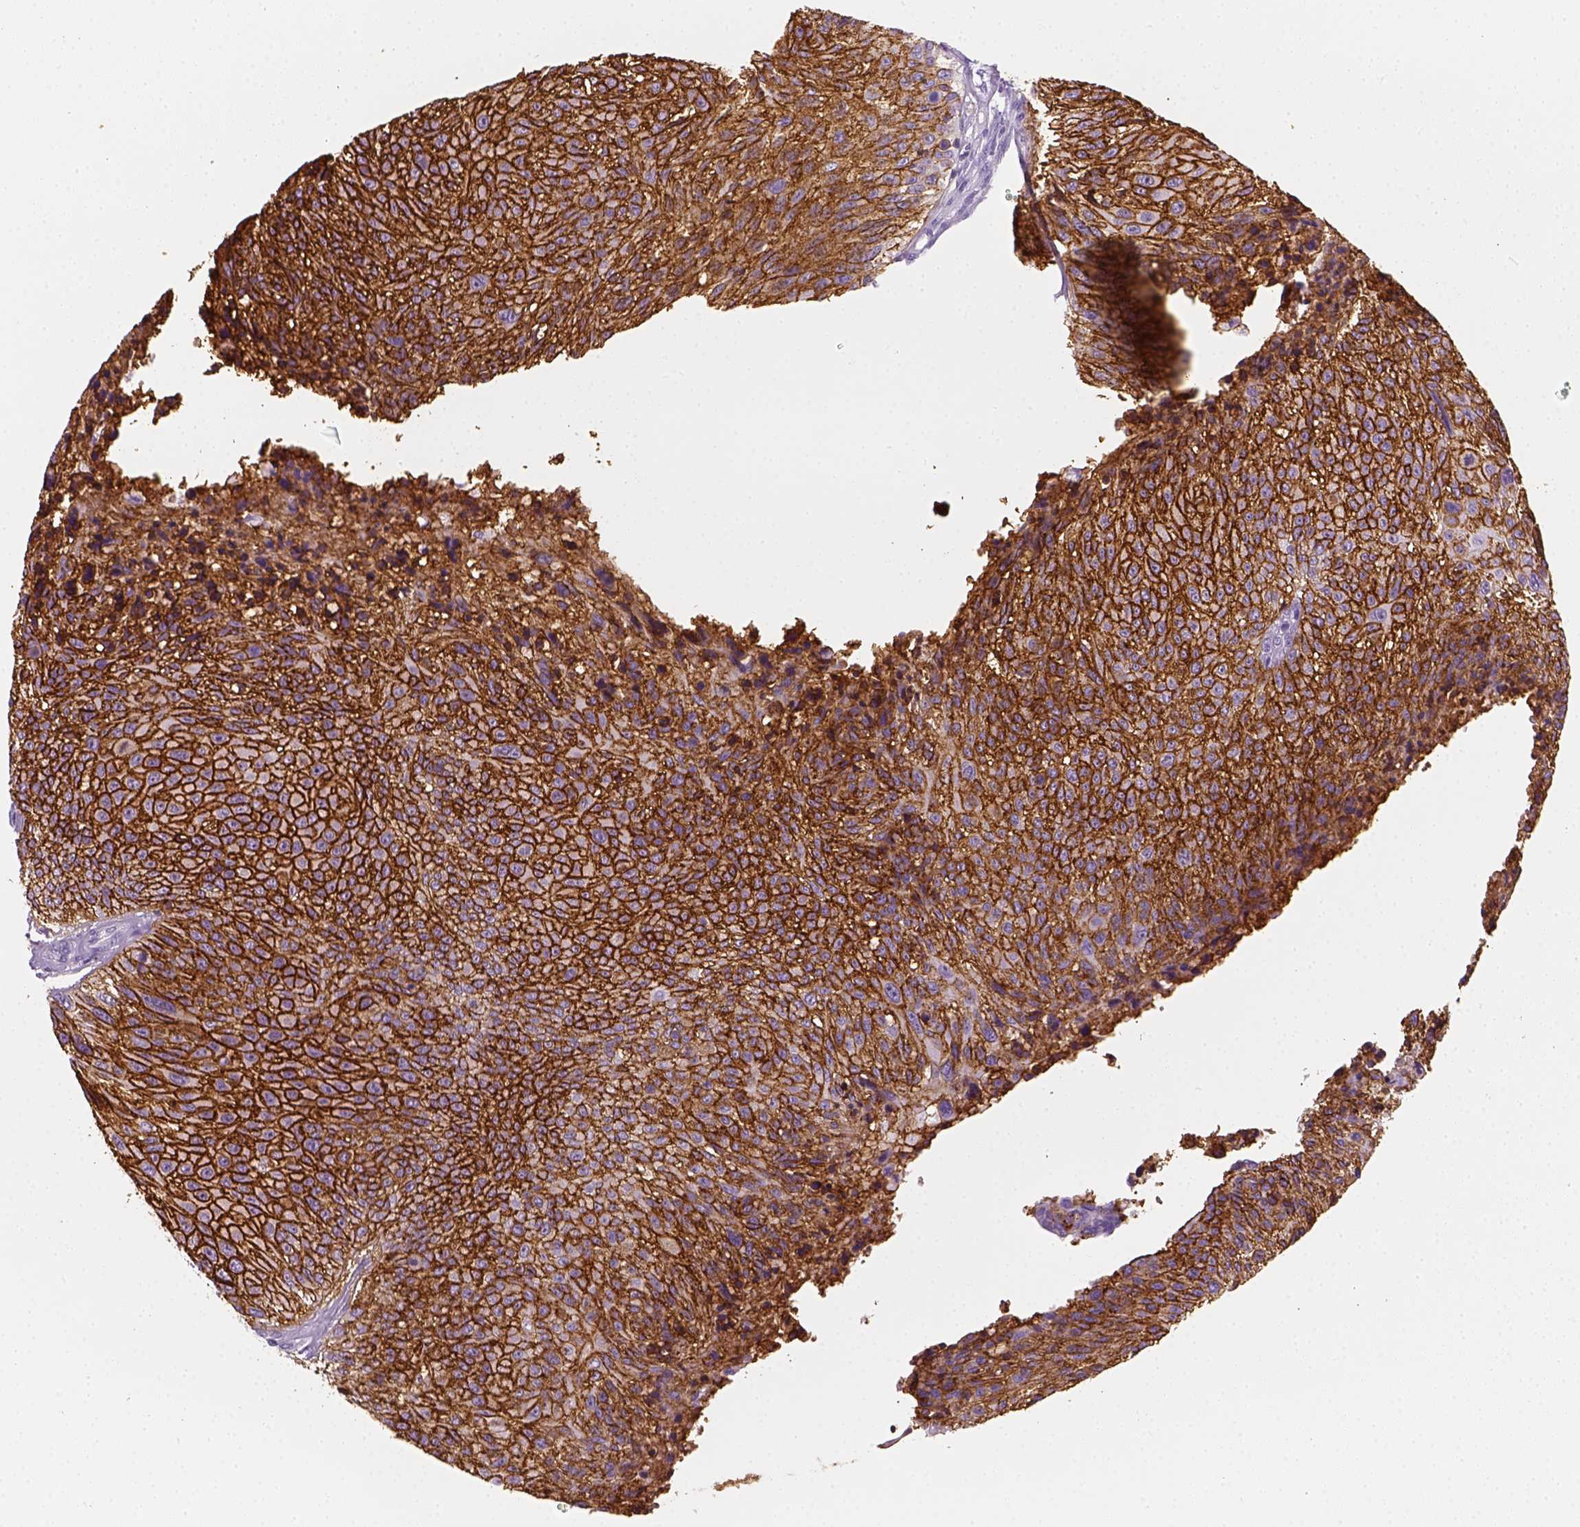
{"staining": {"intensity": "strong", "quantity": "25%-75%", "location": "cytoplasmic/membranous"}, "tissue": "urothelial cancer", "cell_type": "Tumor cells", "image_type": "cancer", "snomed": [{"axis": "morphology", "description": "Urothelial carcinoma, NOS"}, {"axis": "topography", "description": "Urinary bladder"}], "caption": "There is high levels of strong cytoplasmic/membranous expression in tumor cells of transitional cell carcinoma, as demonstrated by immunohistochemical staining (brown color).", "gene": "AQP3", "patient": {"sex": "male", "age": 55}}